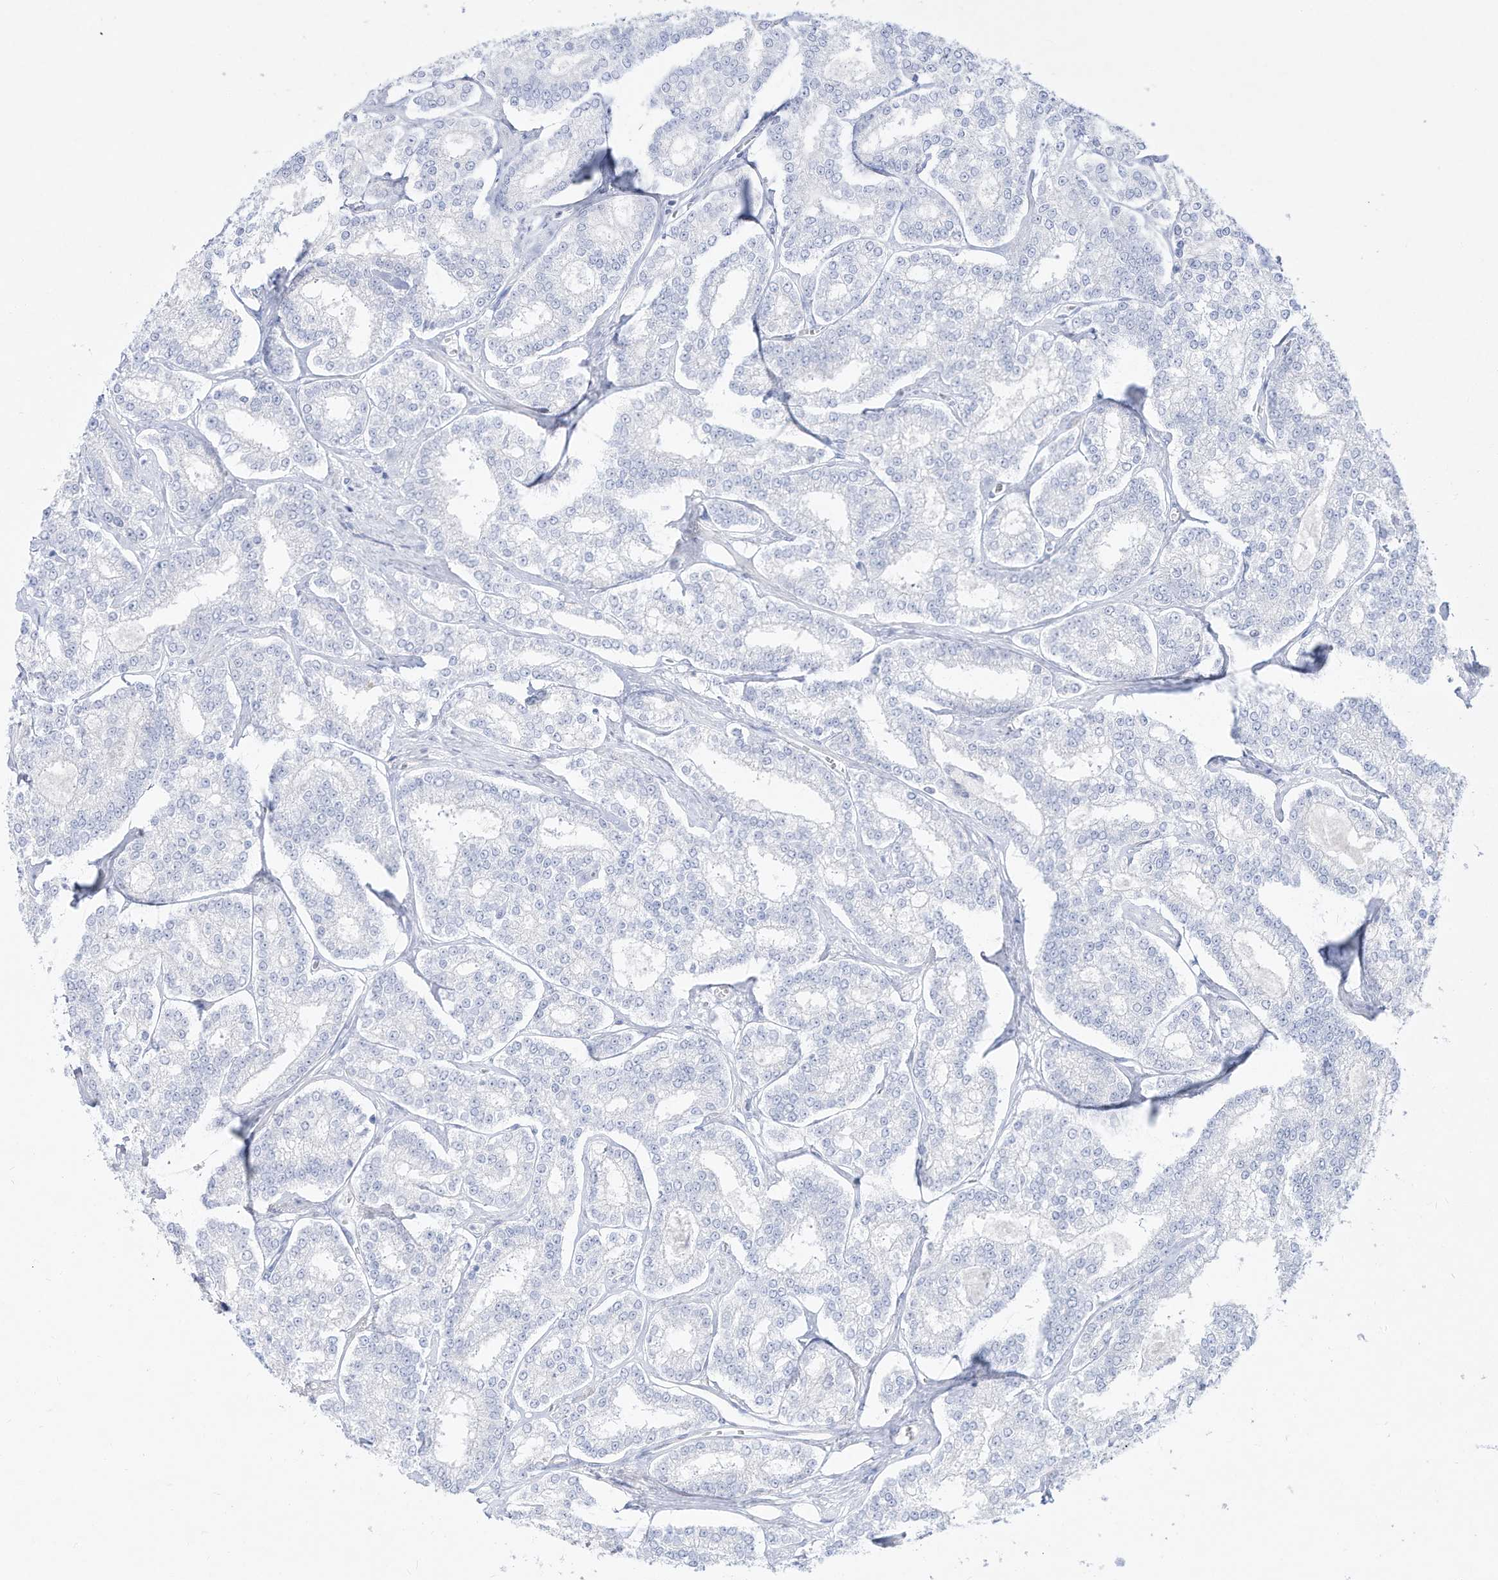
{"staining": {"intensity": "negative", "quantity": "none", "location": "none"}, "tissue": "prostate cancer", "cell_type": "Tumor cells", "image_type": "cancer", "snomed": [{"axis": "morphology", "description": "Normal tissue, NOS"}, {"axis": "morphology", "description": "Adenocarcinoma, High grade"}, {"axis": "topography", "description": "Prostate"}], "caption": "IHC photomicrograph of neoplastic tissue: prostate cancer stained with DAB (3,3'-diaminobenzidine) displays no significant protein expression in tumor cells.", "gene": "DMKN", "patient": {"sex": "male", "age": 83}}